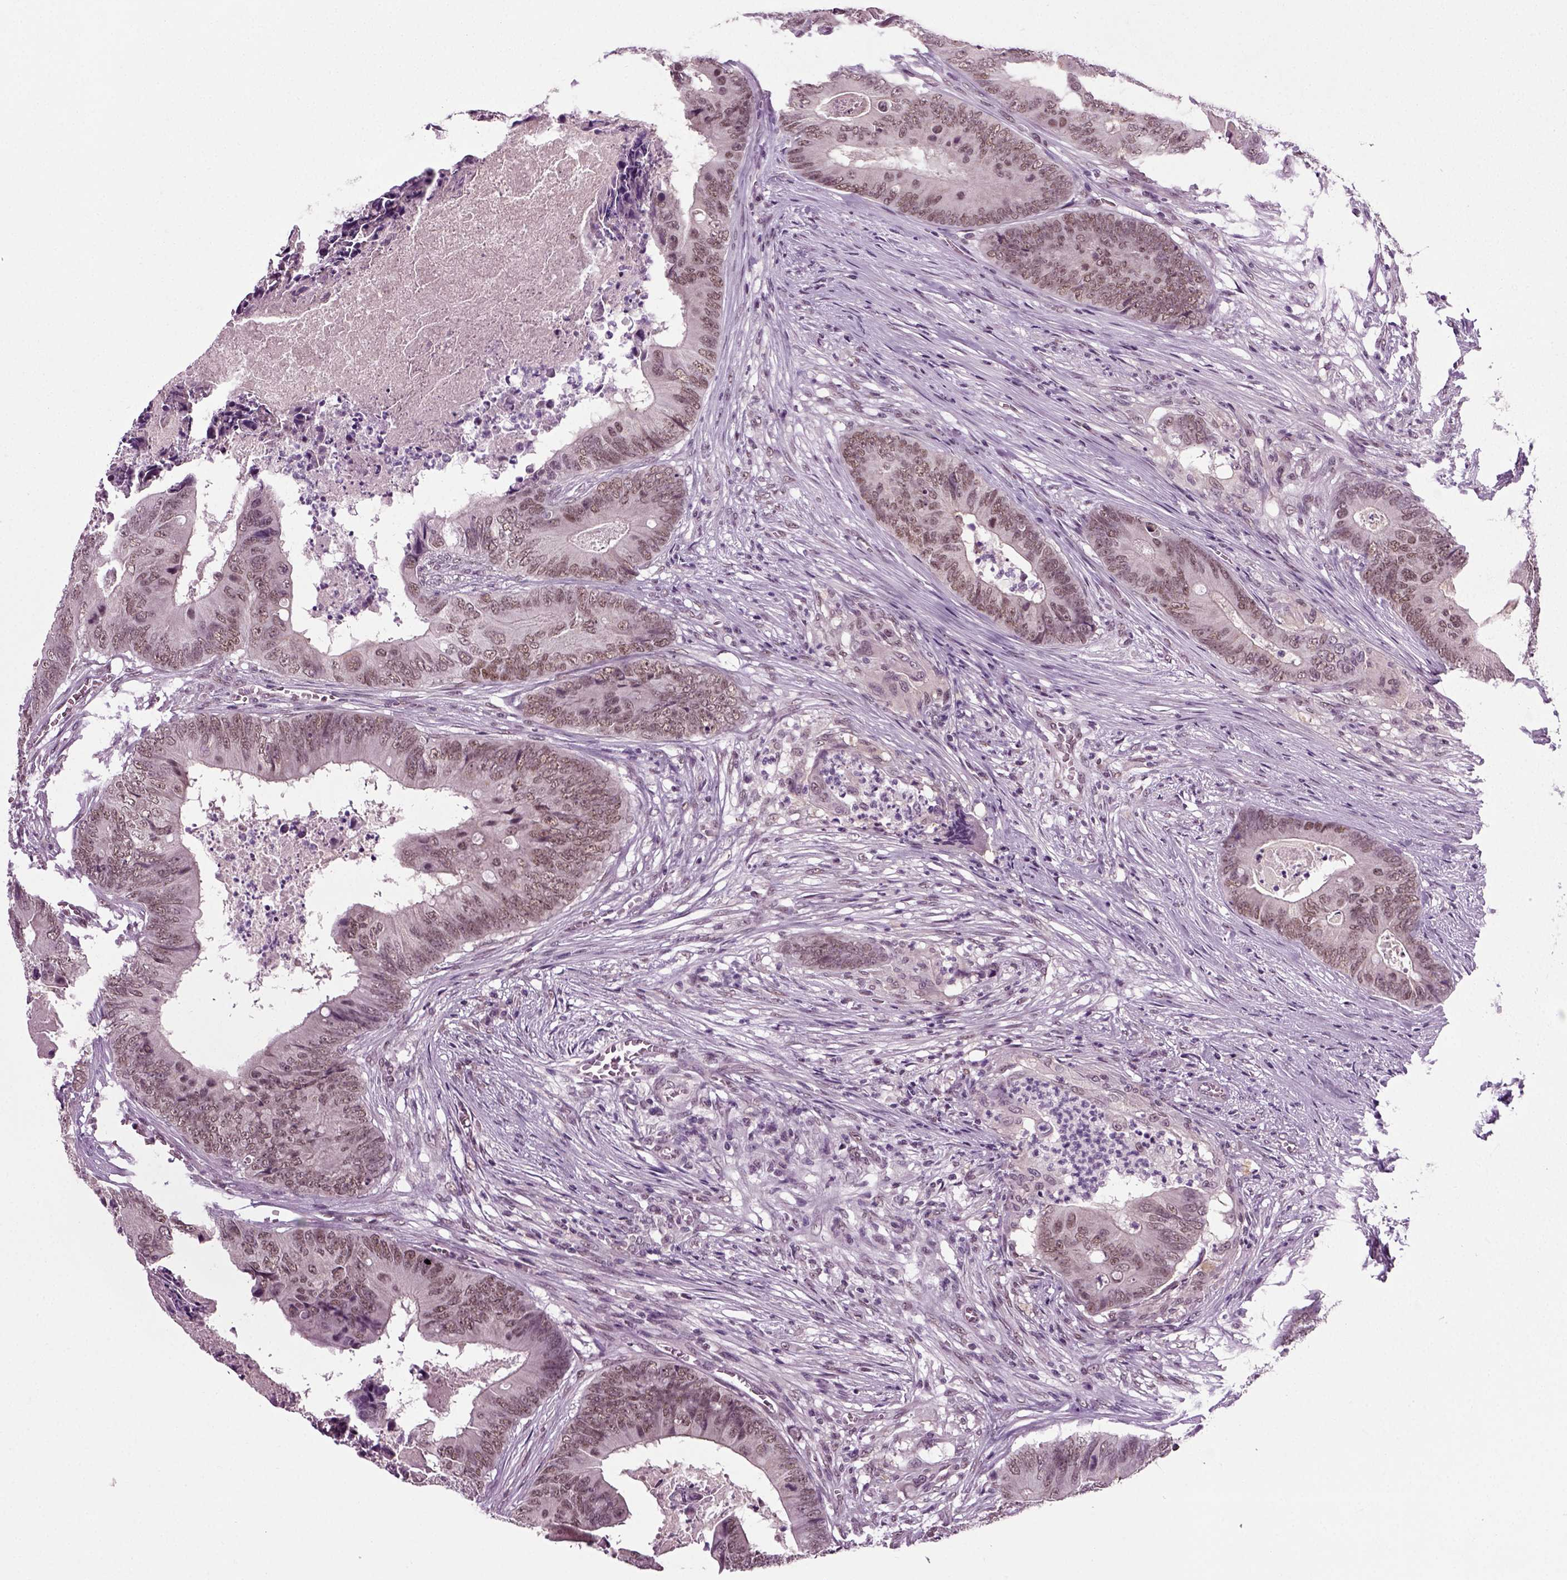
{"staining": {"intensity": "weak", "quantity": "25%-75%", "location": "nuclear"}, "tissue": "colorectal cancer", "cell_type": "Tumor cells", "image_type": "cancer", "snomed": [{"axis": "morphology", "description": "Adenocarcinoma, NOS"}, {"axis": "topography", "description": "Colon"}], "caption": "Human colorectal cancer stained with a protein marker shows weak staining in tumor cells.", "gene": "RCOR3", "patient": {"sex": "male", "age": 84}}